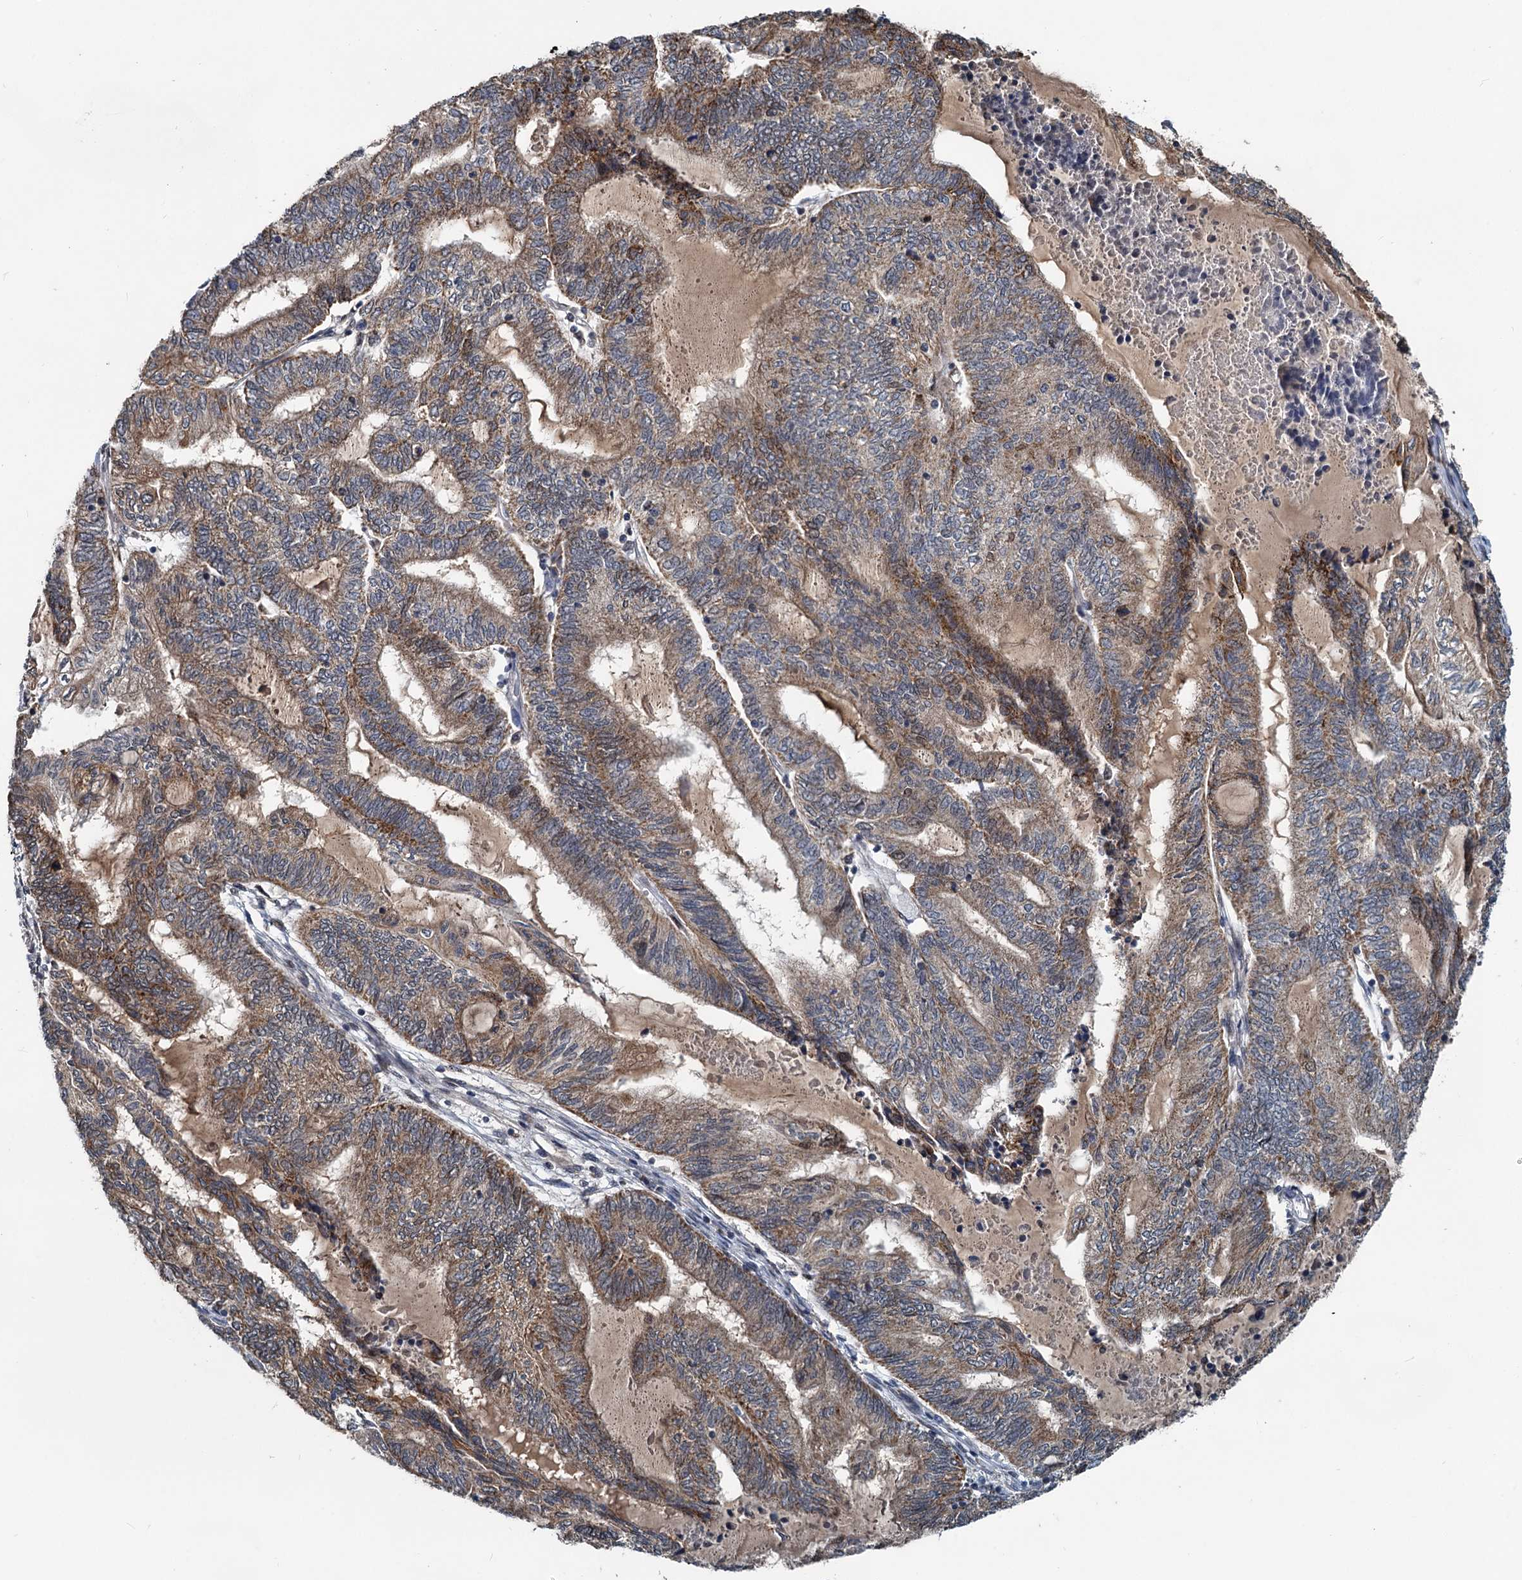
{"staining": {"intensity": "moderate", "quantity": "25%-75%", "location": "cytoplasmic/membranous"}, "tissue": "endometrial cancer", "cell_type": "Tumor cells", "image_type": "cancer", "snomed": [{"axis": "morphology", "description": "Adenocarcinoma, NOS"}, {"axis": "topography", "description": "Uterus"}, {"axis": "topography", "description": "Endometrium"}], "caption": "Immunohistochemical staining of human endometrial cancer reveals medium levels of moderate cytoplasmic/membranous protein expression in about 25%-75% of tumor cells. The staining was performed using DAB (3,3'-diaminobenzidine), with brown indicating positive protein expression. Nuclei are stained blue with hematoxylin.", "gene": "RITA1", "patient": {"sex": "female", "age": 70}}